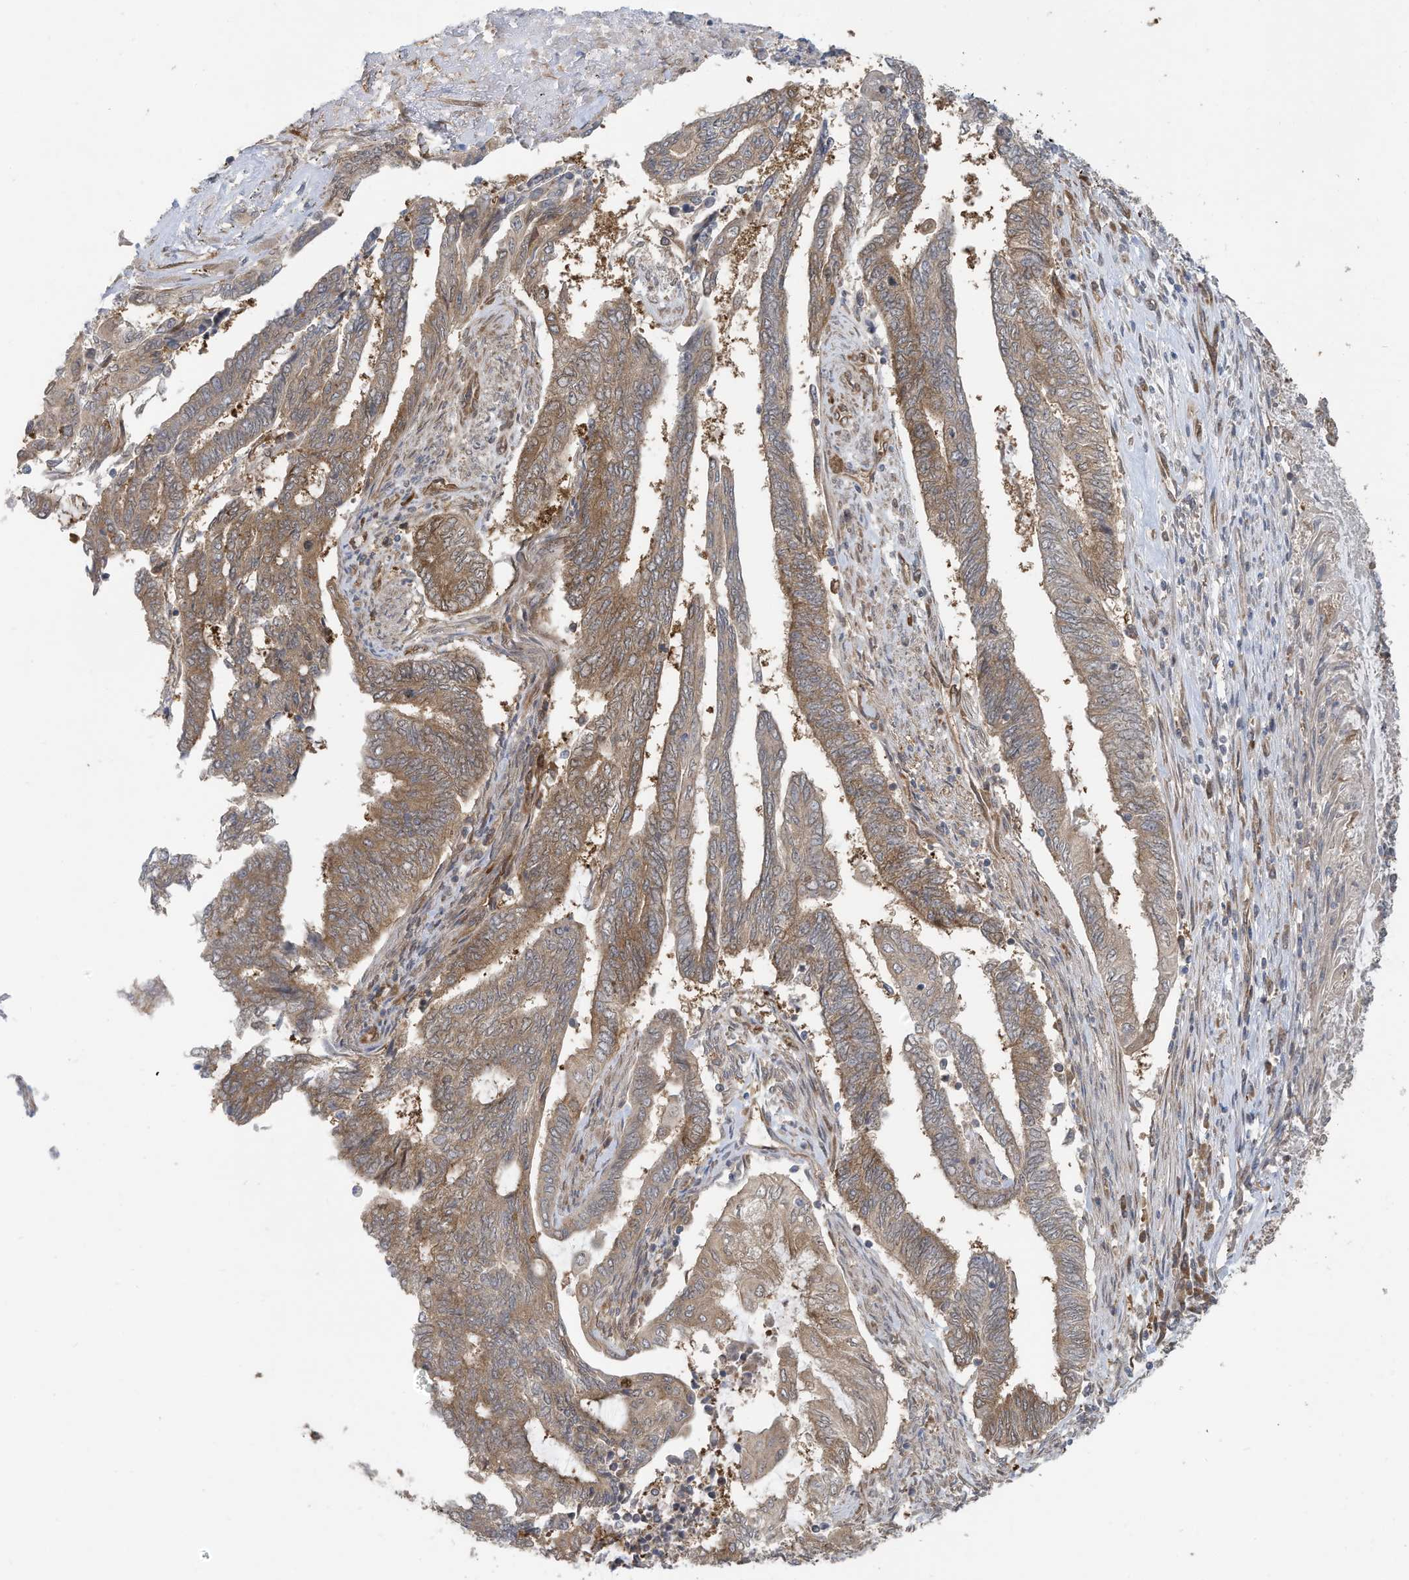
{"staining": {"intensity": "moderate", "quantity": ">75%", "location": "cytoplasmic/membranous"}, "tissue": "endometrial cancer", "cell_type": "Tumor cells", "image_type": "cancer", "snomed": [{"axis": "morphology", "description": "Adenocarcinoma, NOS"}, {"axis": "topography", "description": "Uterus"}, {"axis": "topography", "description": "Endometrium"}], "caption": "This histopathology image demonstrates IHC staining of human endometrial cancer, with medium moderate cytoplasmic/membranous expression in approximately >75% of tumor cells.", "gene": "USE1", "patient": {"sex": "female", "age": 70}}